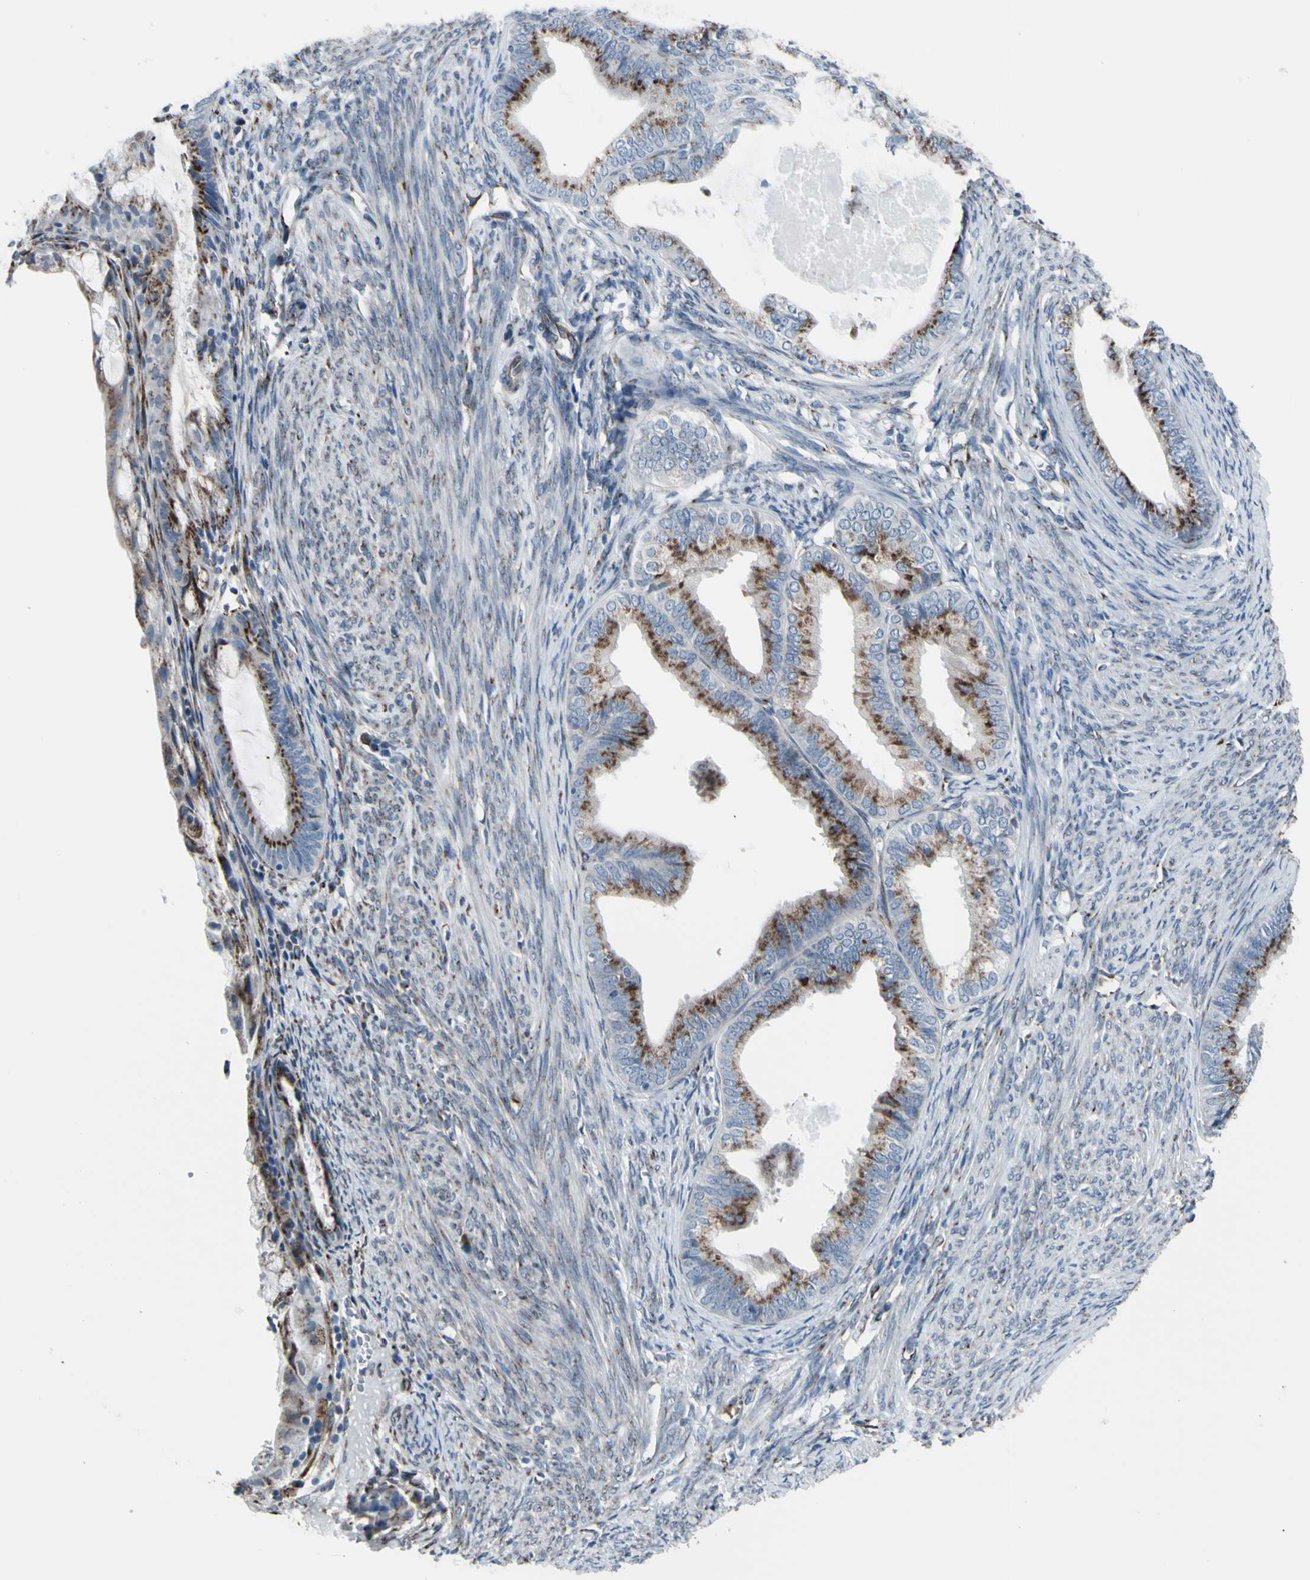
{"staining": {"intensity": "strong", "quantity": ">75%", "location": "cytoplasmic/membranous"}, "tissue": "endometrial cancer", "cell_type": "Tumor cells", "image_type": "cancer", "snomed": [{"axis": "morphology", "description": "Adenocarcinoma, NOS"}, {"axis": "topography", "description": "Endometrium"}], "caption": "Endometrial cancer tissue demonstrates strong cytoplasmic/membranous expression in approximately >75% of tumor cells, visualized by immunohistochemistry.", "gene": "GLG1", "patient": {"sex": "female", "age": 86}}